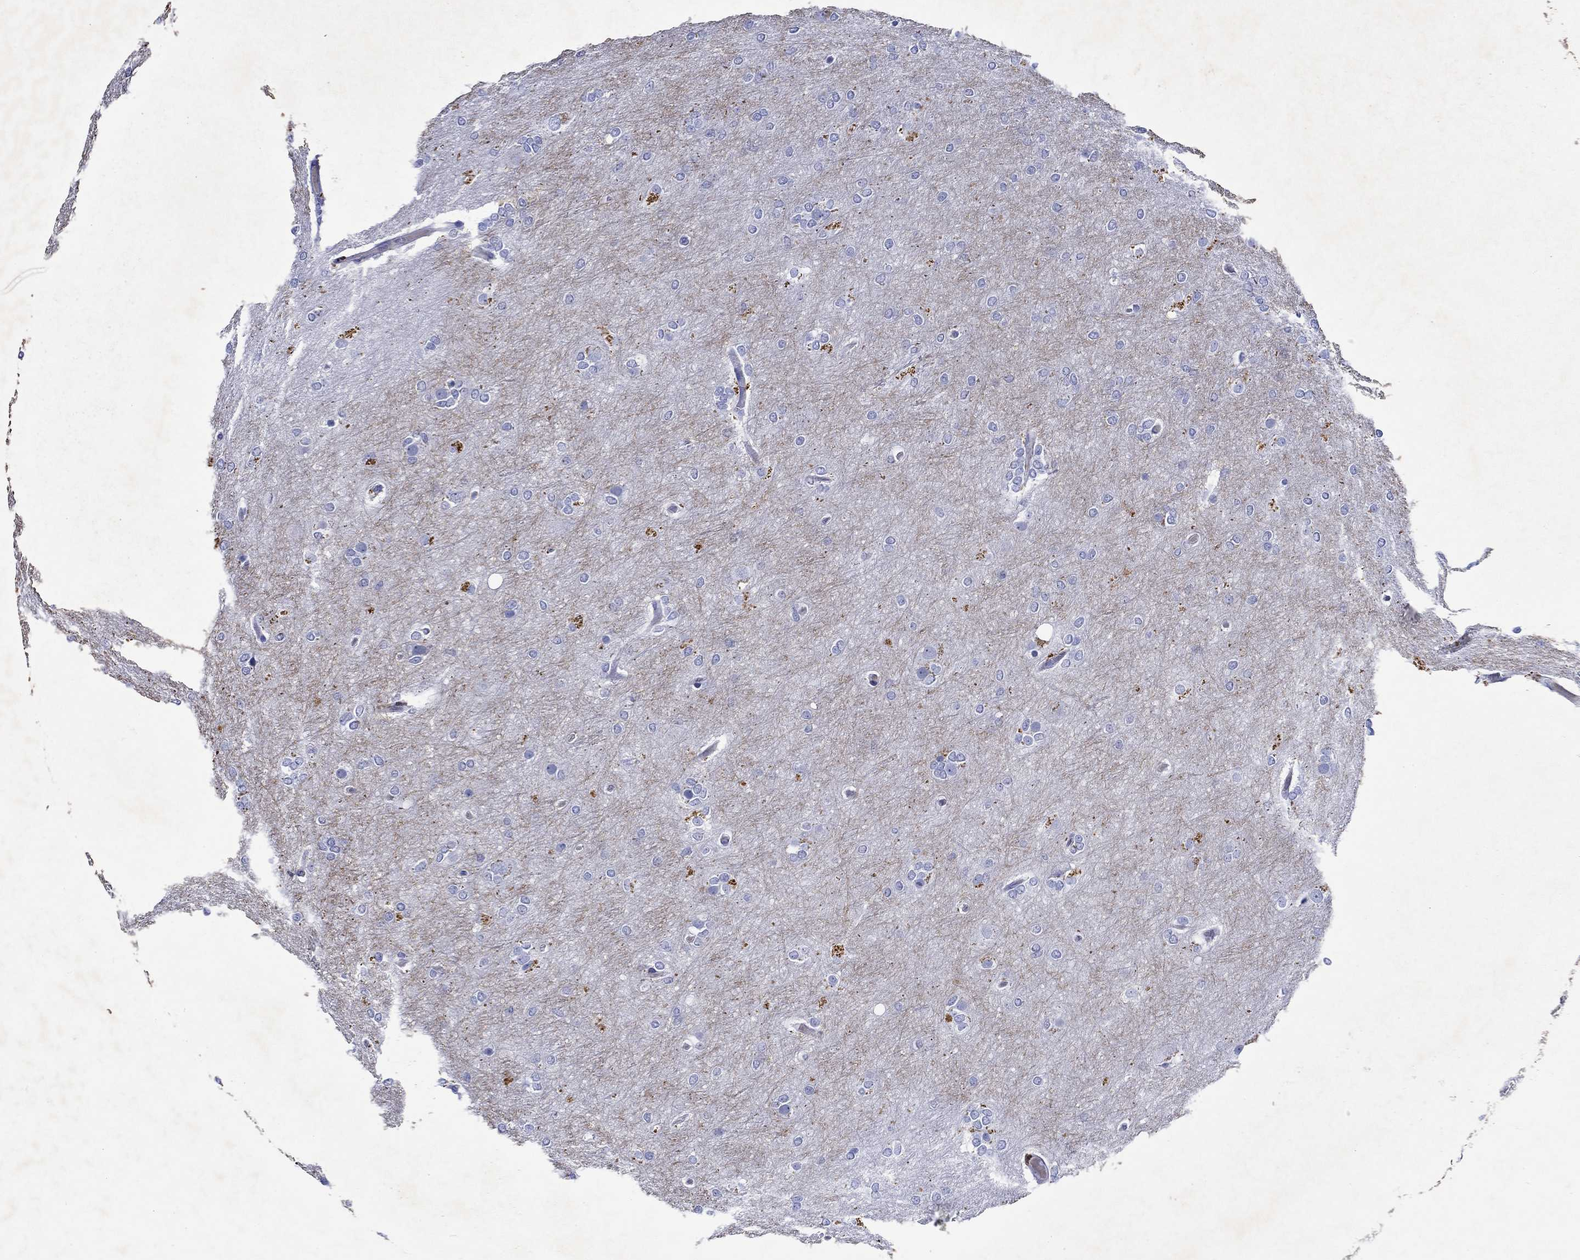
{"staining": {"intensity": "negative", "quantity": "none", "location": "none"}, "tissue": "glioma", "cell_type": "Tumor cells", "image_type": "cancer", "snomed": [{"axis": "morphology", "description": "Glioma, malignant, High grade"}, {"axis": "topography", "description": "Brain"}], "caption": "The photomicrograph displays no significant positivity in tumor cells of malignant high-grade glioma.", "gene": "EPX", "patient": {"sex": "female", "age": 61}}